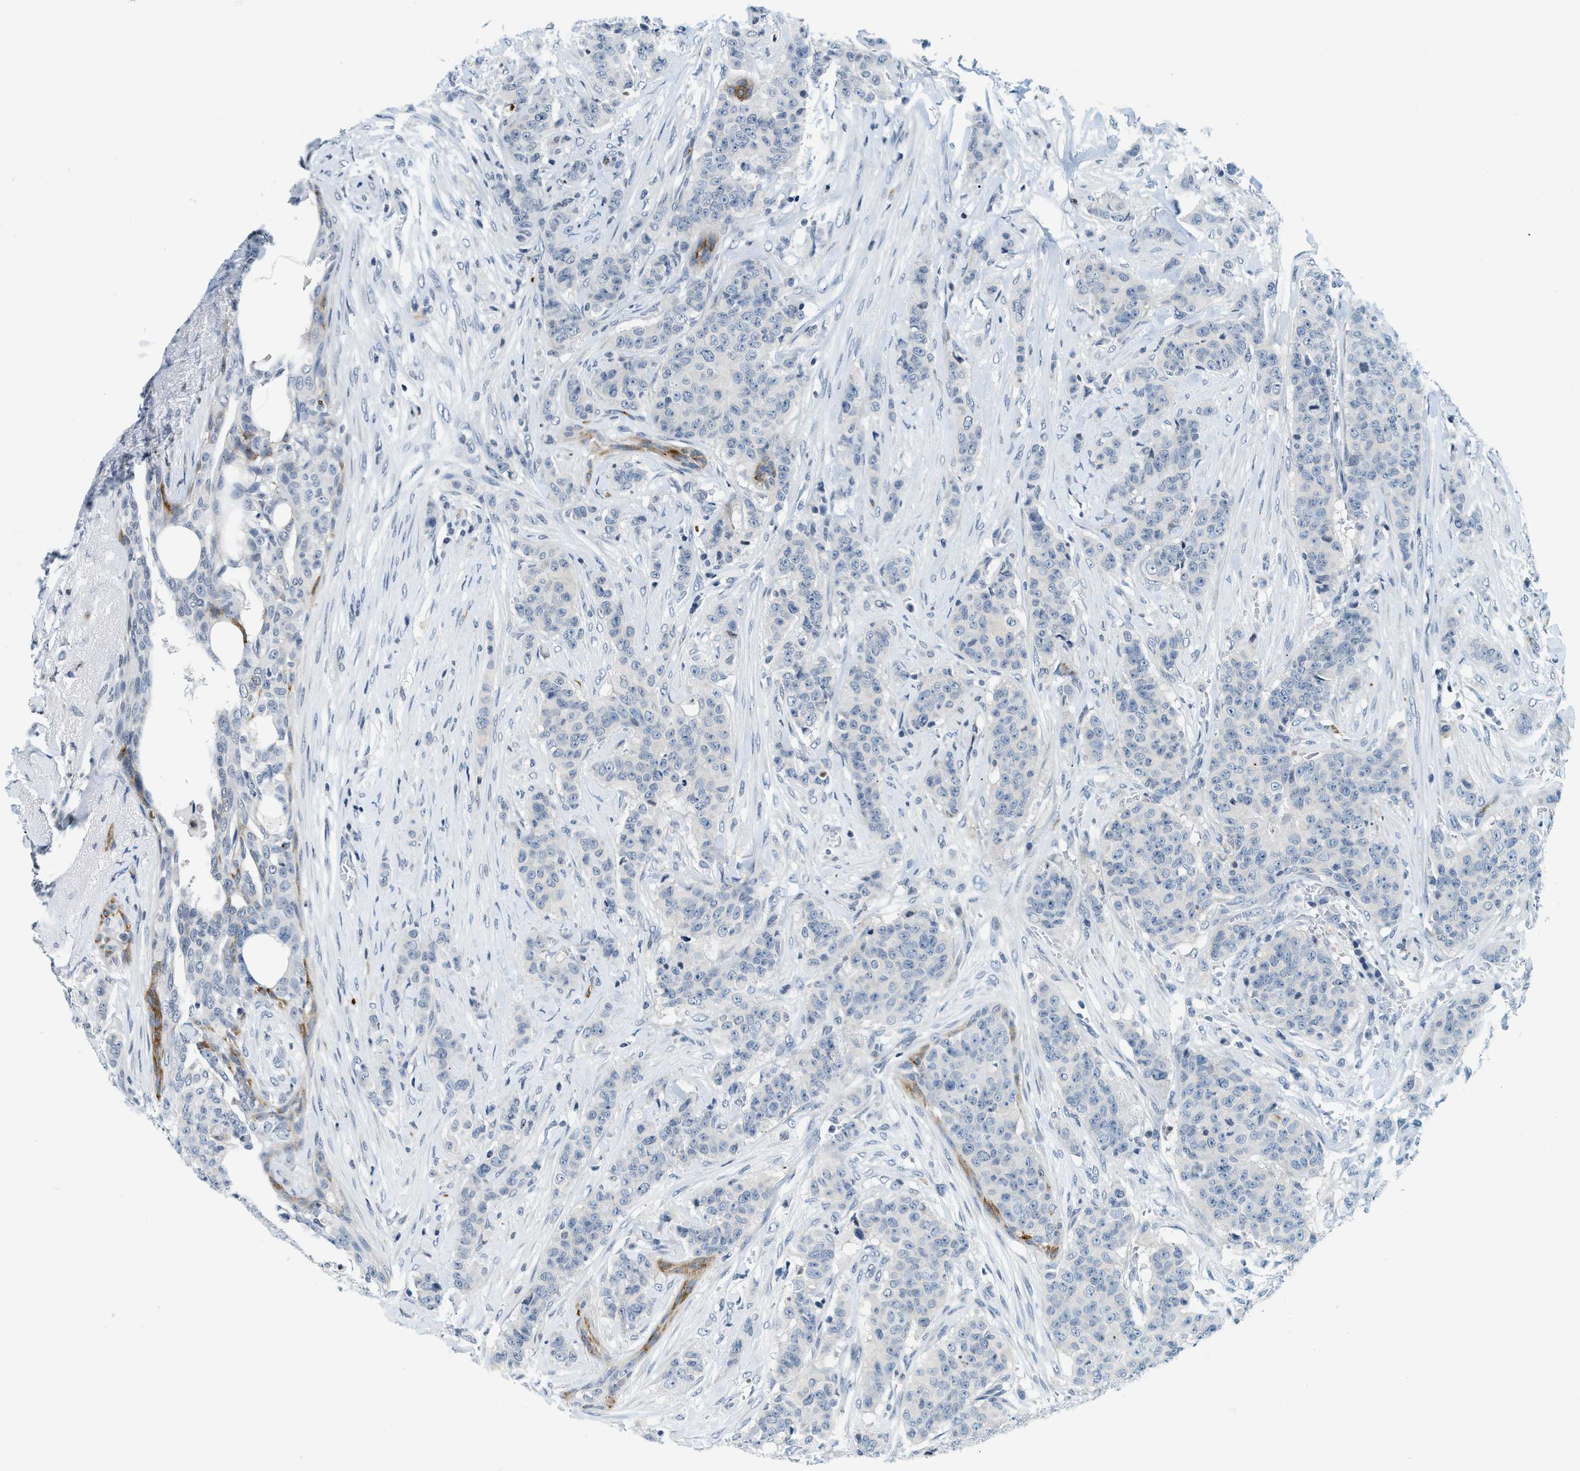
{"staining": {"intensity": "negative", "quantity": "none", "location": "none"}, "tissue": "breast cancer", "cell_type": "Tumor cells", "image_type": "cancer", "snomed": [{"axis": "morphology", "description": "Normal tissue, NOS"}, {"axis": "morphology", "description": "Duct carcinoma"}, {"axis": "topography", "description": "Breast"}], "caption": "Immunohistochemistry of breast infiltrating ductal carcinoma shows no expression in tumor cells. Brightfield microscopy of immunohistochemistry stained with DAB (brown) and hematoxylin (blue), captured at high magnification.", "gene": "UVRAG", "patient": {"sex": "female", "age": 40}}